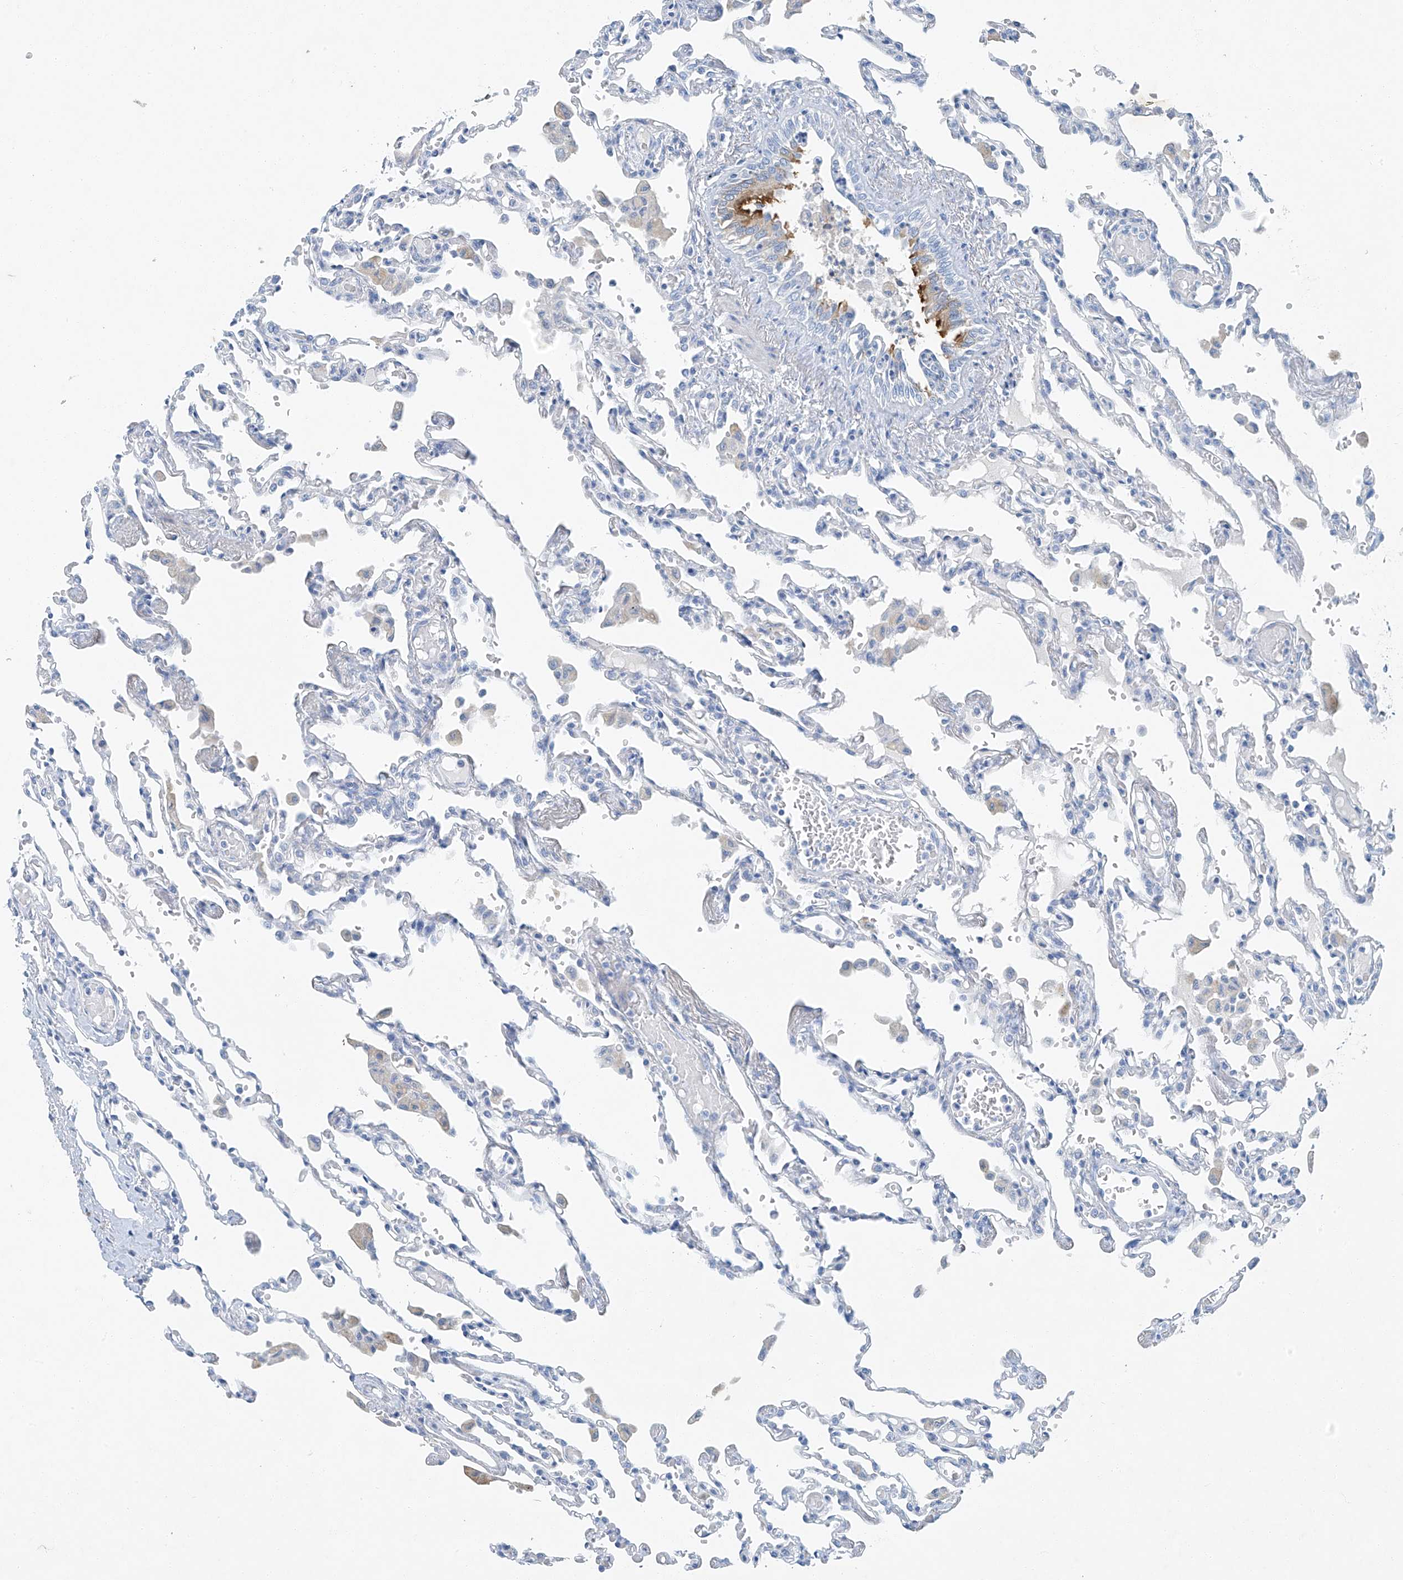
{"staining": {"intensity": "negative", "quantity": "none", "location": "none"}, "tissue": "lung", "cell_type": "Alveolar cells", "image_type": "normal", "snomed": [{"axis": "morphology", "description": "Normal tissue, NOS"}, {"axis": "topography", "description": "Bronchus"}, {"axis": "topography", "description": "Lung"}], "caption": "Protein analysis of benign lung demonstrates no significant staining in alveolar cells.", "gene": "C1orf87", "patient": {"sex": "female", "age": 49}}